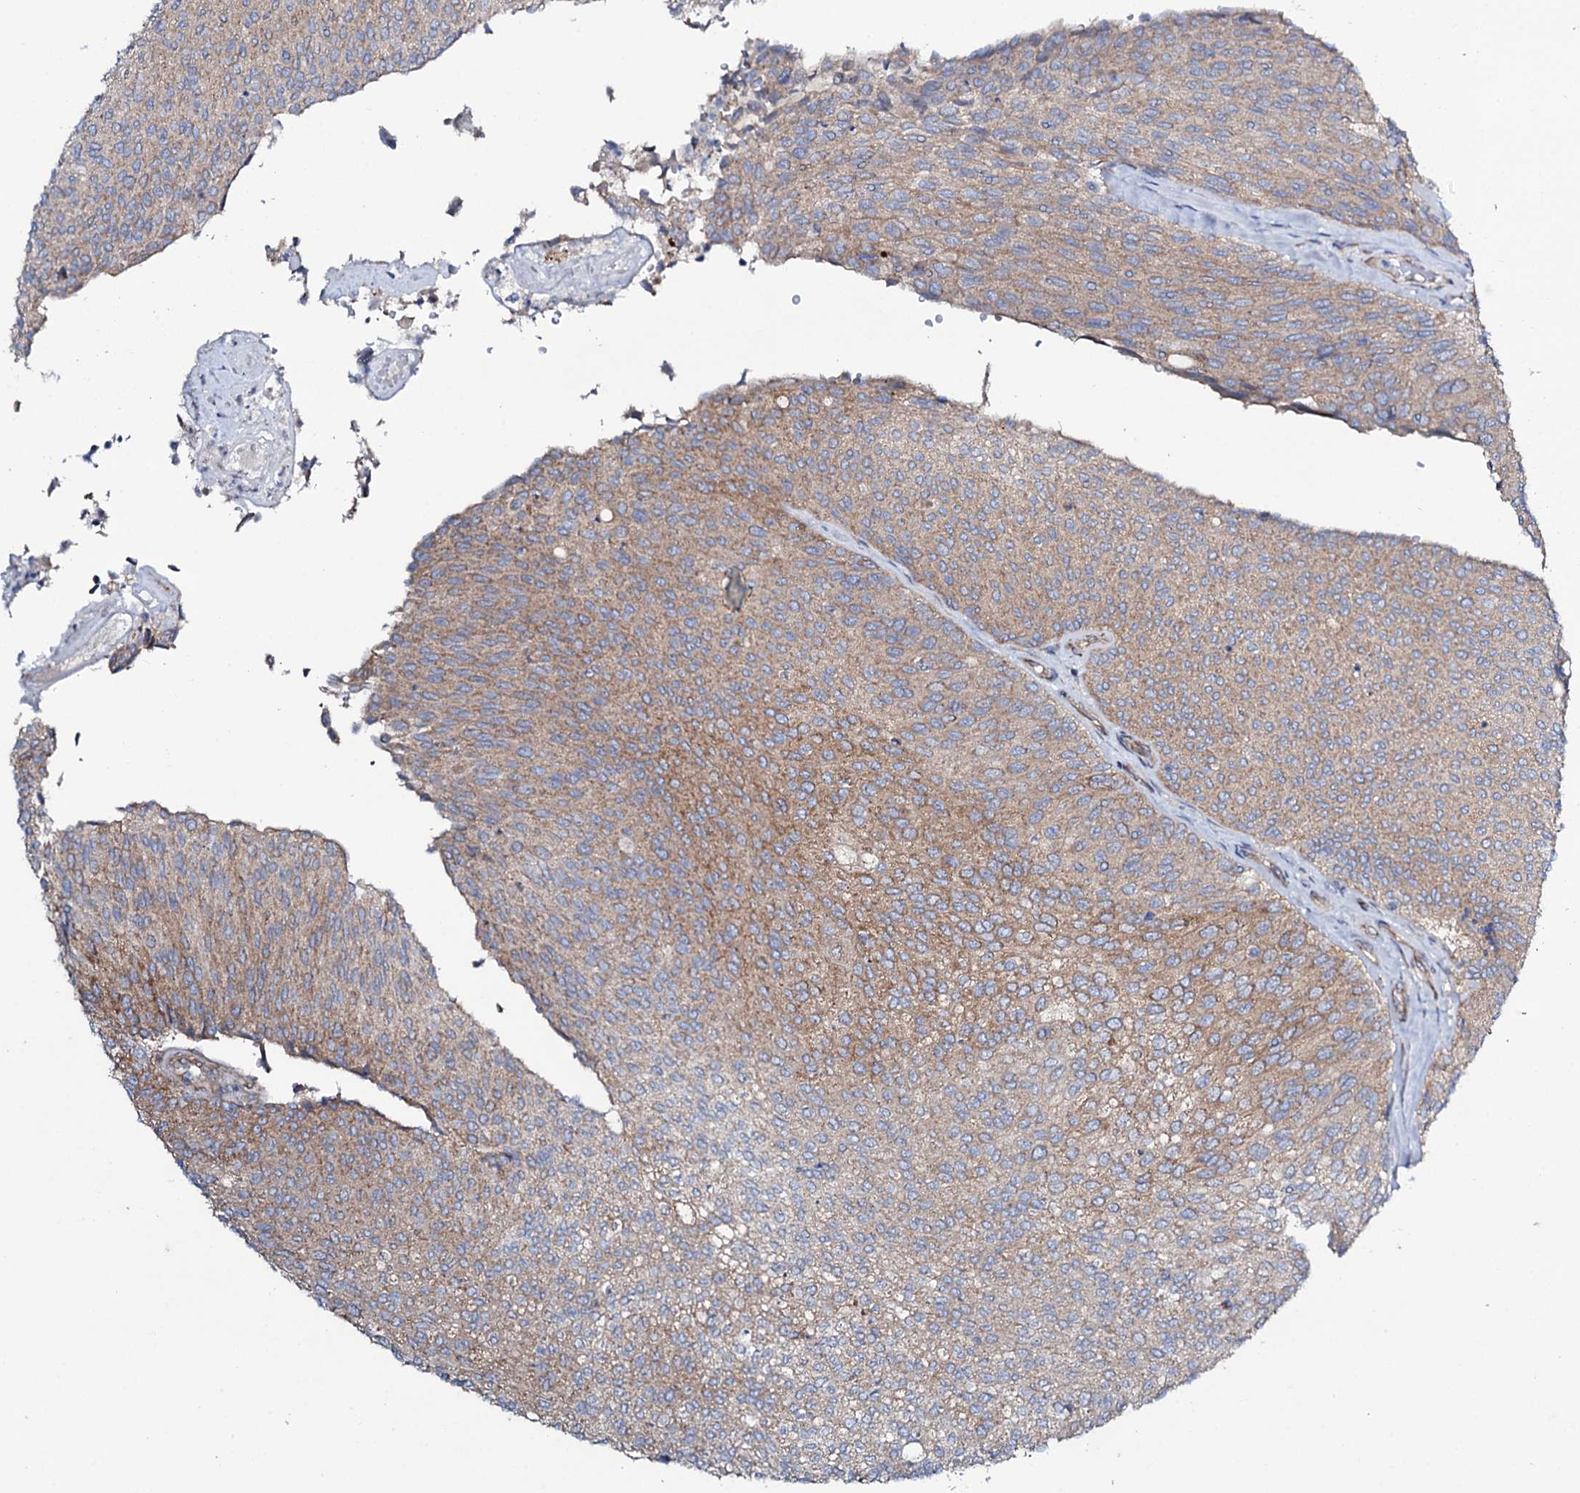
{"staining": {"intensity": "moderate", "quantity": "25%-75%", "location": "cytoplasmic/membranous"}, "tissue": "urothelial cancer", "cell_type": "Tumor cells", "image_type": "cancer", "snomed": [{"axis": "morphology", "description": "Urothelial carcinoma, Low grade"}, {"axis": "topography", "description": "Urinary bladder"}], "caption": "Human low-grade urothelial carcinoma stained with a brown dye exhibits moderate cytoplasmic/membranous positive staining in about 25%-75% of tumor cells.", "gene": "STARD13", "patient": {"sex": "female", "age": 79}}